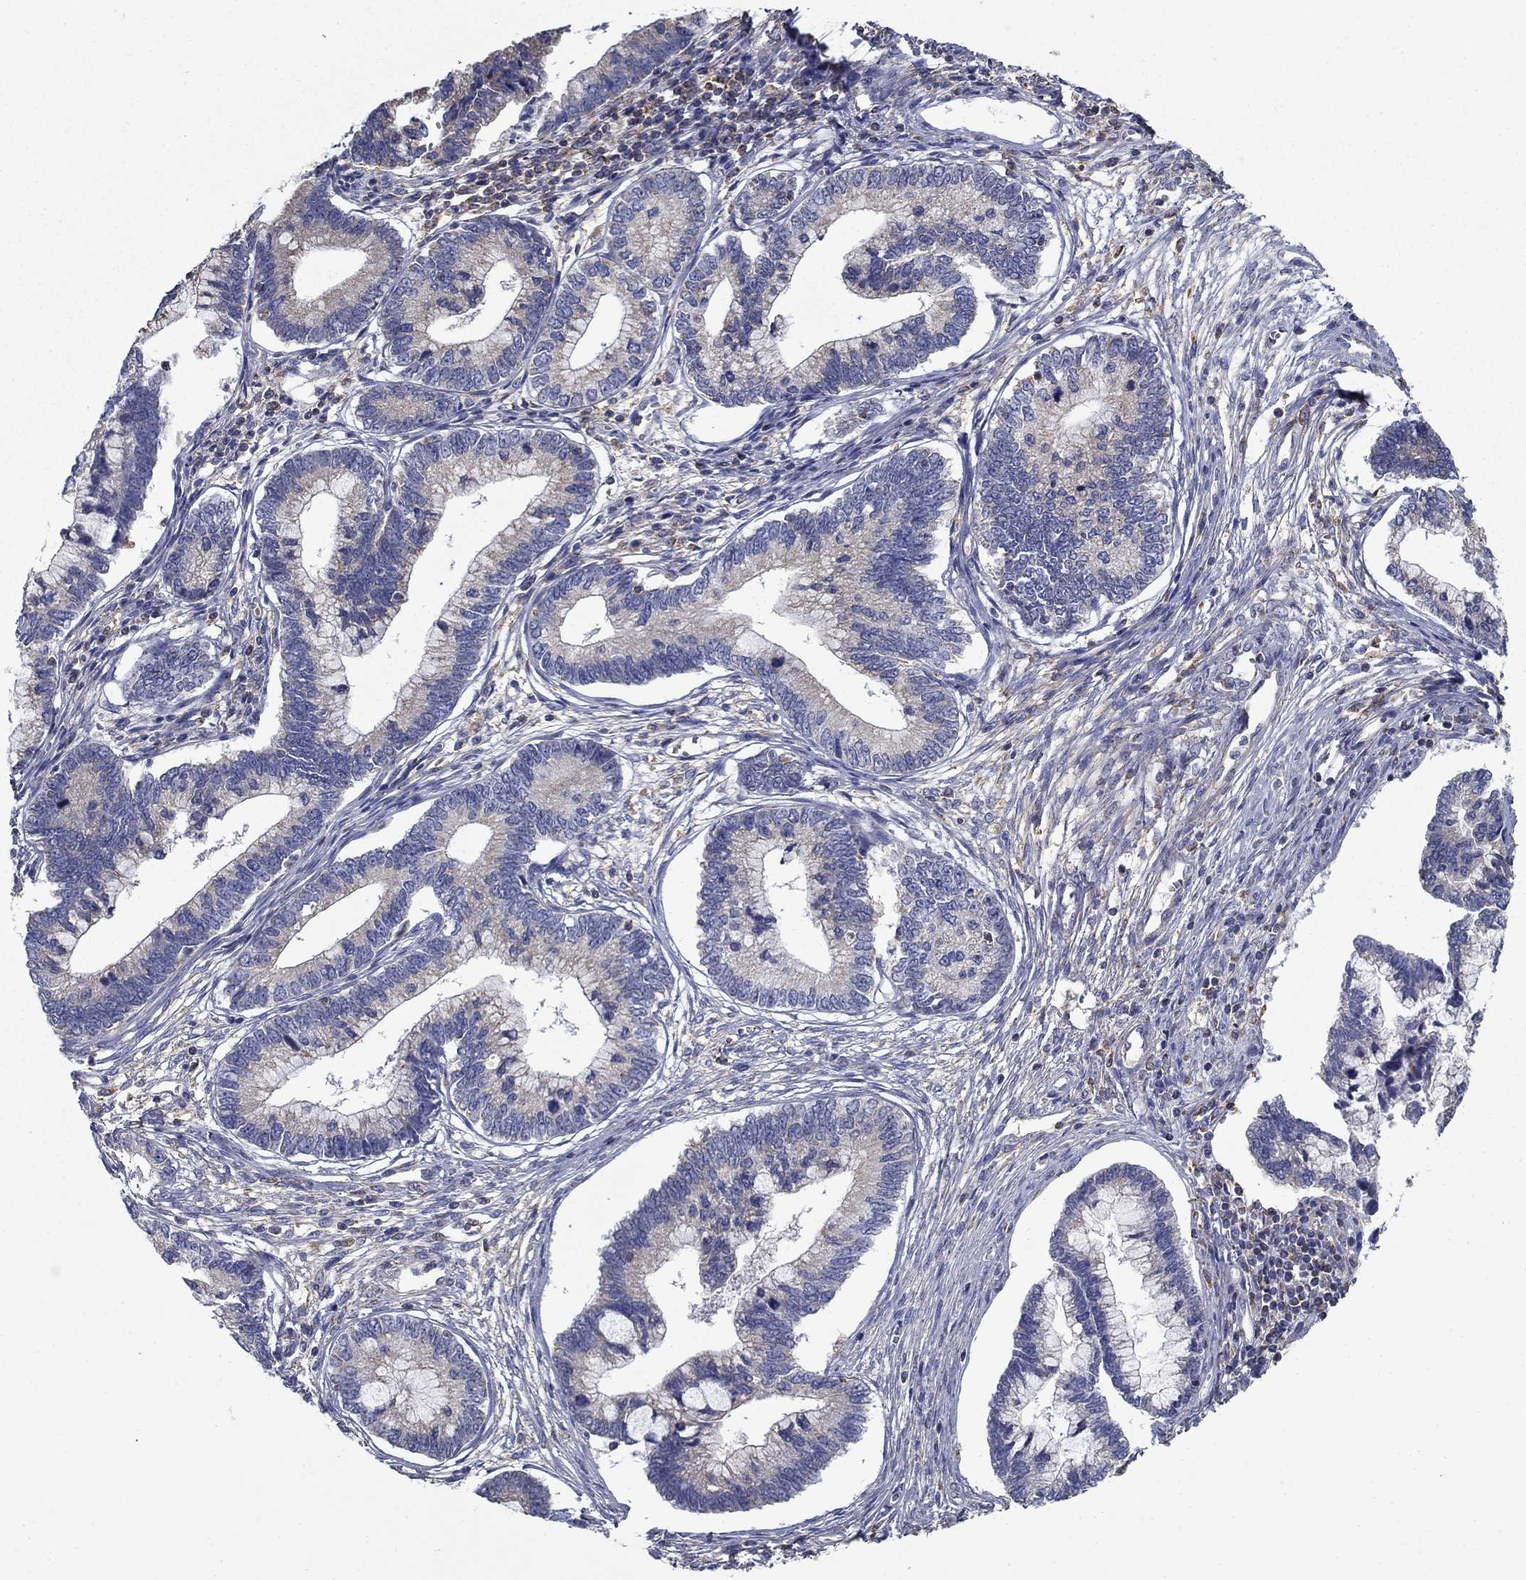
{"staining": {"intensity": "weak", "quantity": "25%-75%", "location": "cytoplasmic/membranous"}, "tissue": "cervical cancer", "cell_type": "Tumor cells", "image_type": "cancer", "snomed": [{"axis": "morphology", "description": "Adenocarcinoma, NOS"}, {"axis": "topography", "description": "Cervix"}], "caption": "Protein staining displays weak cytoplasmic/membranous expression in about 25%-75% of tumor cells in cervical cancer.", "gene": "NME5", "patient": {"sex": "female", "age": 44}}